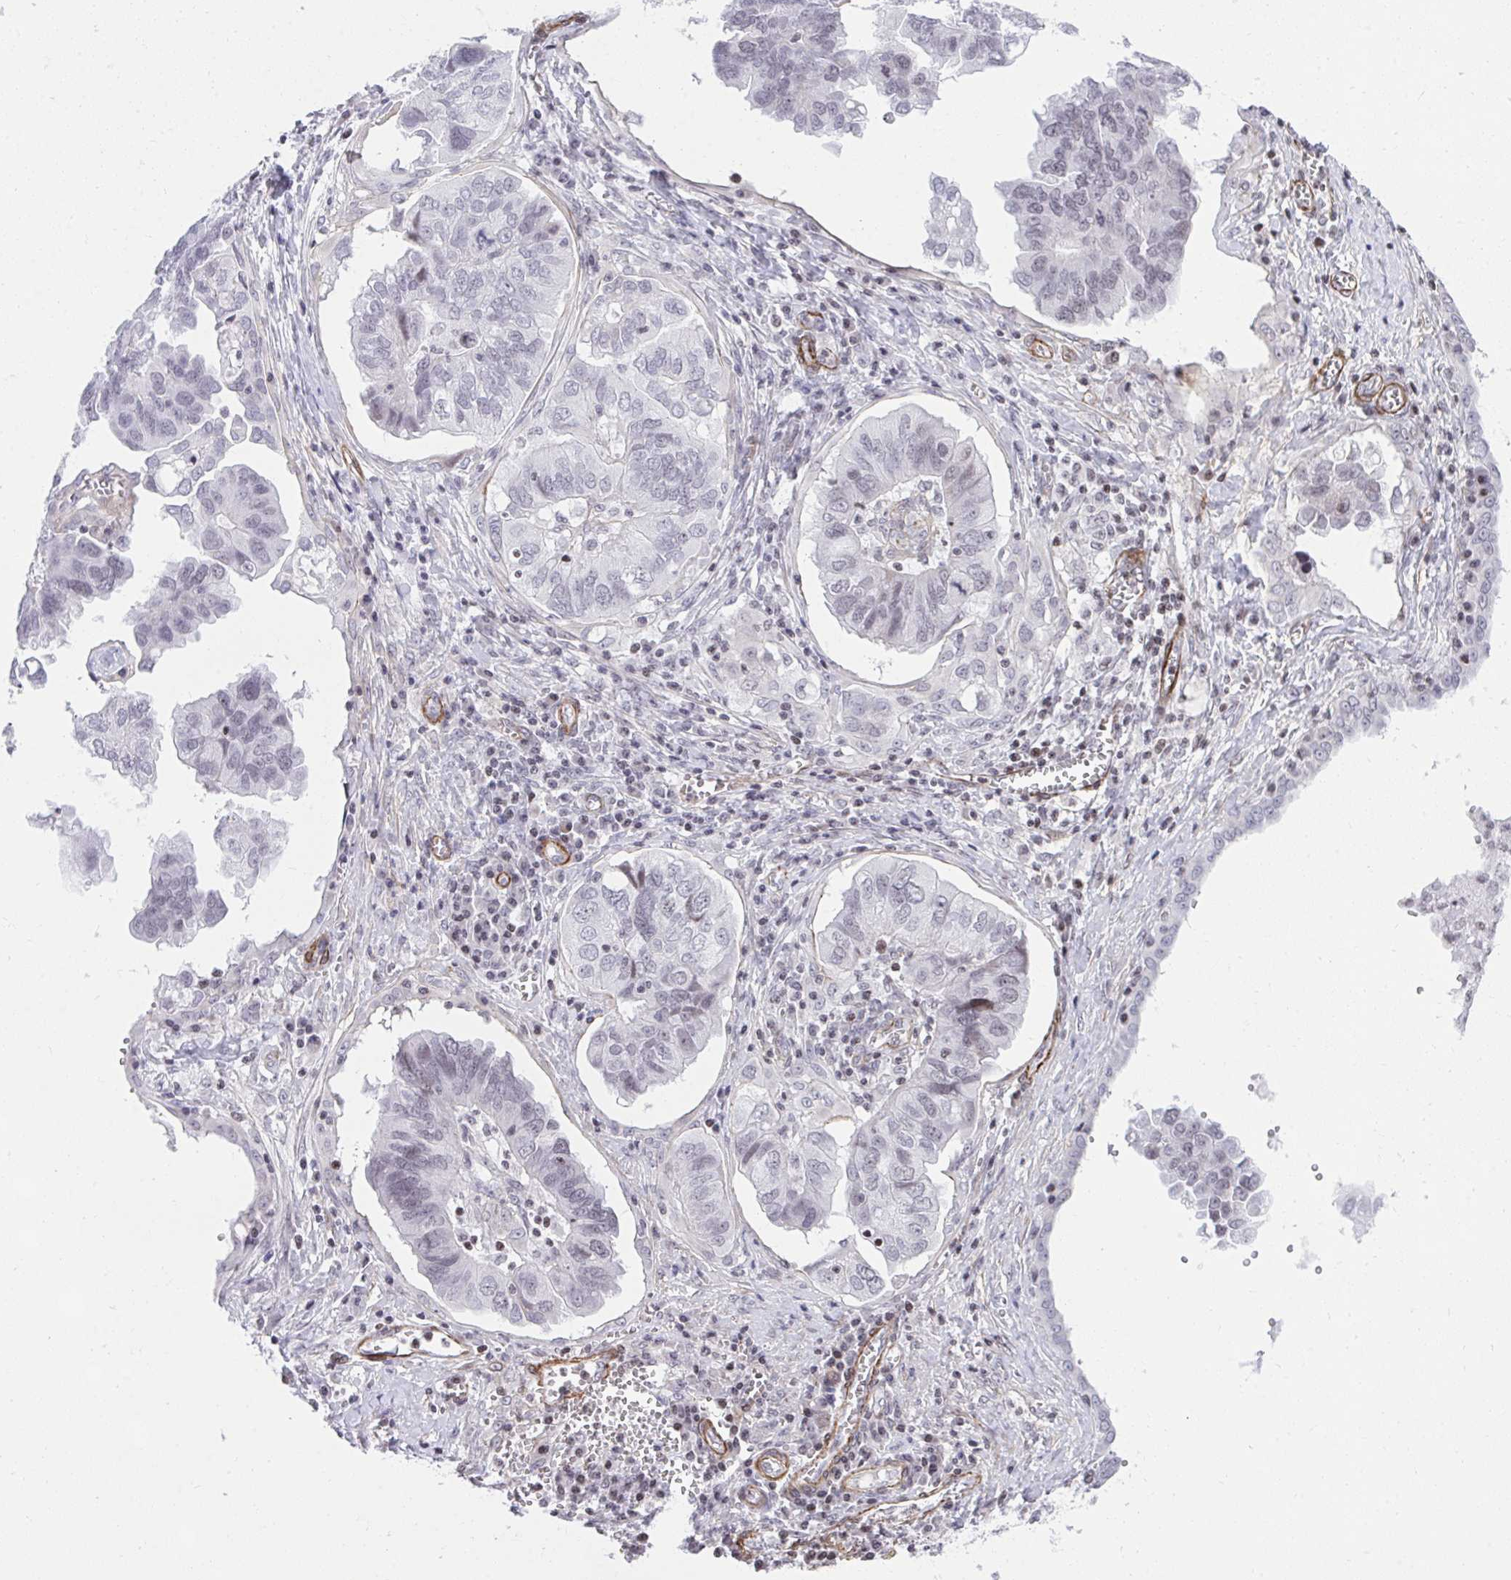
{"staining": {"intensity": "negative", "quantity": "none", "location": "none"}, "tissue": "ovarian cancer", "cell_type": "Tumor cells", "image_type": "cancer", "snomed": [{"axis": "morphology", "description": "Cystadenocarcinoma, serous, NOS"}, {"axis": "topography", "description": "Ovary"}], "caption": "Tumor cells show no significant protein staining in ovarian serous cystadenocarcinoma. (Brightfield microscopy of DAB IHC at high magnification).", "gene": "KCNN4", "patient": {"sex": "female", "age": 79}}